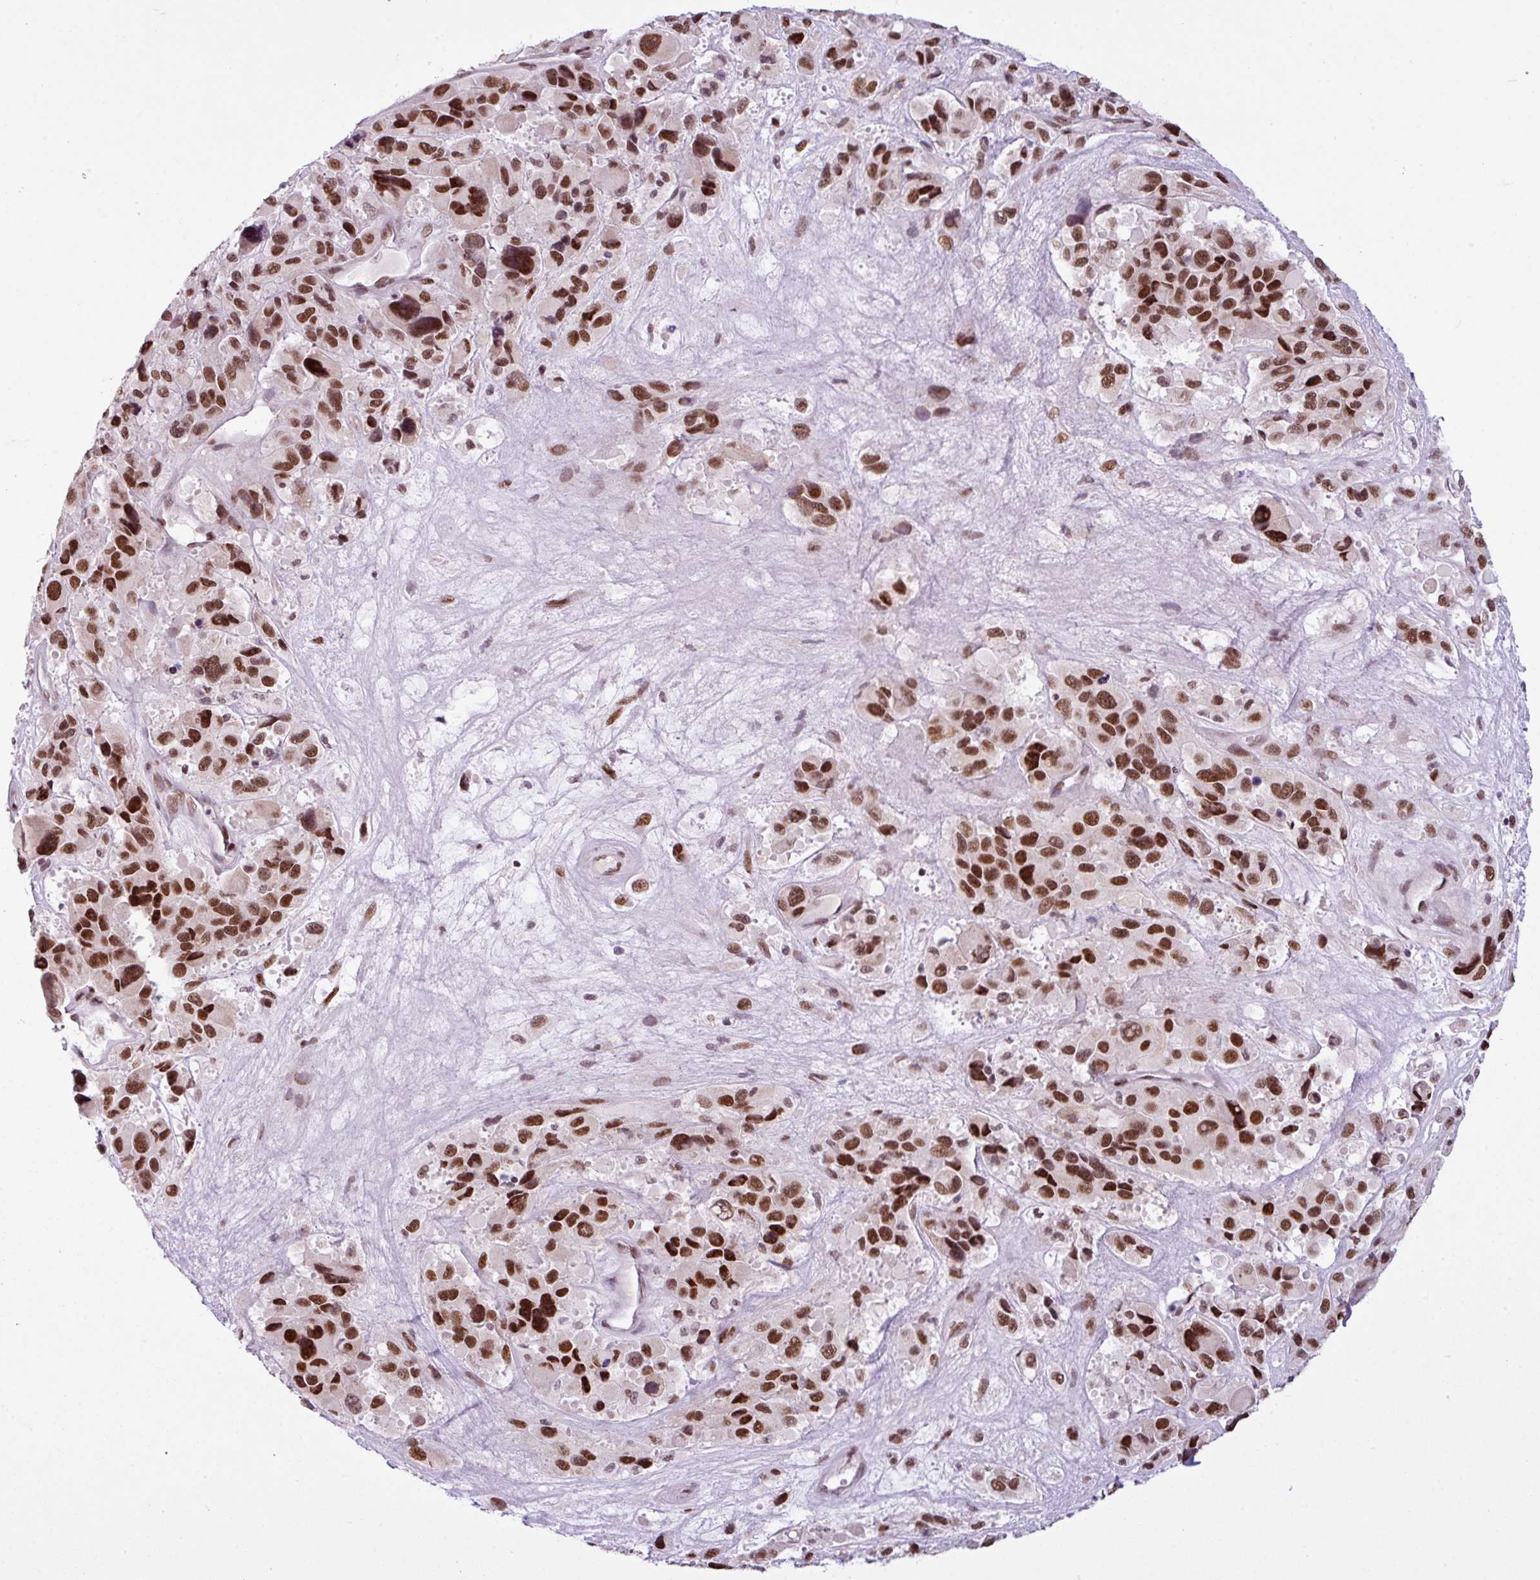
{"staining": {"intensity": "strong", "quantity": ">75%", "location": "nuclear"}, "tissue": "melanoma", "cell_type": "Tumor cells", "image_type": "cancer", "snomed": [{"axis": "morphology", "description": "Malignant melanoma, Metastatic site"}, {"axis": "topography", "description": "Lymph node"}], "caption": "Immunohistochemistry (DAB (3,3'-diaminobenzidine)) staining of melanoma exhibits strong nuclear protein staining in approximately >75% of tumor cells.", "gene": "PRDM5", "patient": {"sex": "female", "age": 65}}